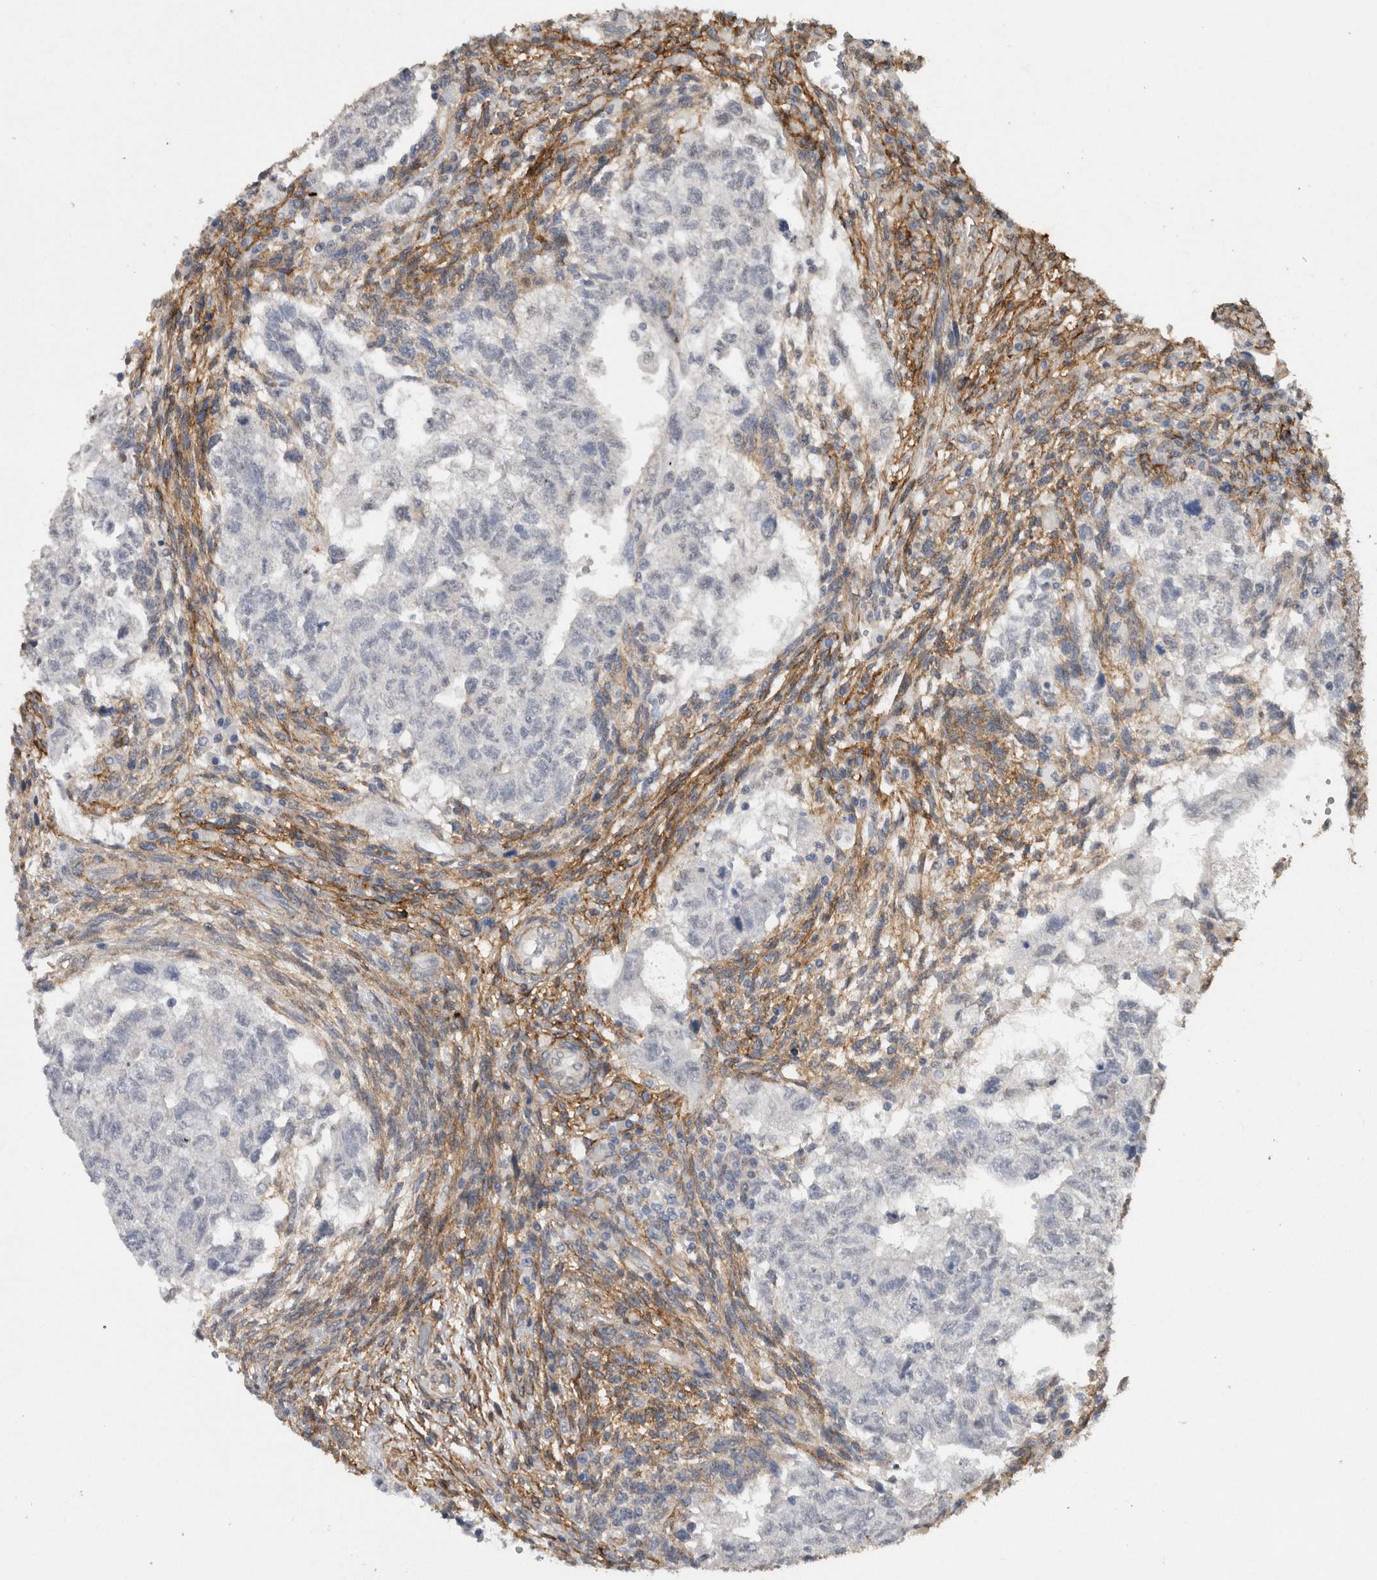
{"staining": {"intensity": "negative", "quantity": "none", "location": "none"}, "tissue": "testis cancer", "cell_type": "Tumor cells", "image_type": "cancer", "snomed": [{"axis": "morphology", "description": "Normal tissue, NOS"}, {"axis": "morphology", "description": "Carcinoma, Embryonal, NOS"}, {"axis": "topography", "description": "Testis"}], "caption": "This is an IHC image of human testis cancer (embryonal carcinoma). There is no staining in tumor cells.", "gene": "RECK", "patient": {"sex": "male", "age": 36}}